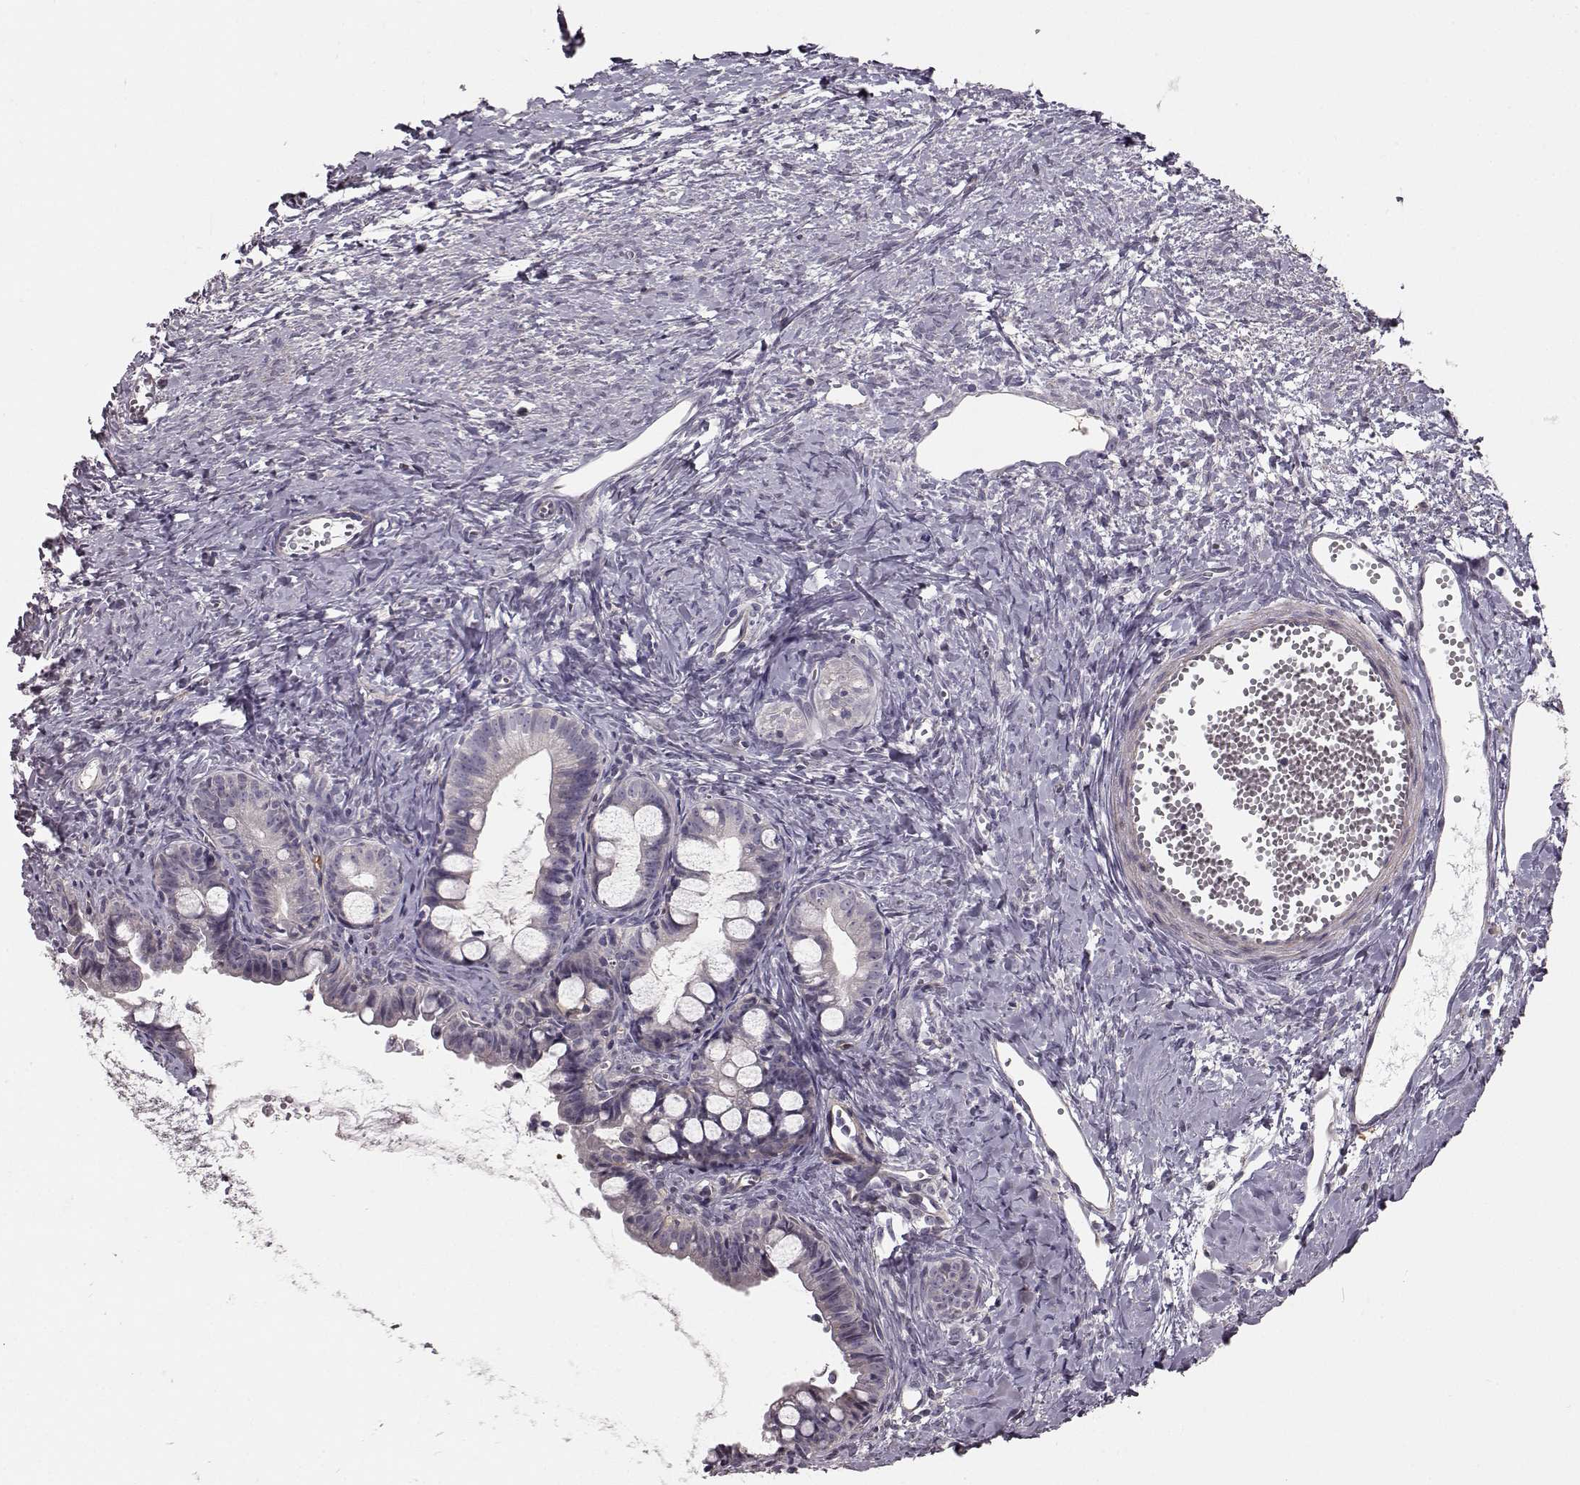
{"staining": {"intensity": "negative", "quantity": "none", "location": "none"}, "tissue": "ovarian cancer", "cell_type": "Tumor cells", "image_type": "cancer", "snomed": [{"axis": "morphology", "description": "Cystadenocarcinoma, mucinous, NOS"}, {"axis": "topography", "description": "Ovary"}], "caption": "Tumor cells are negative for brown protein staining in ovarian cancer (mucinous cystadenocarcinoma).", "gene": "GPR50", "patient": {"sex": "female", "age": 63}}